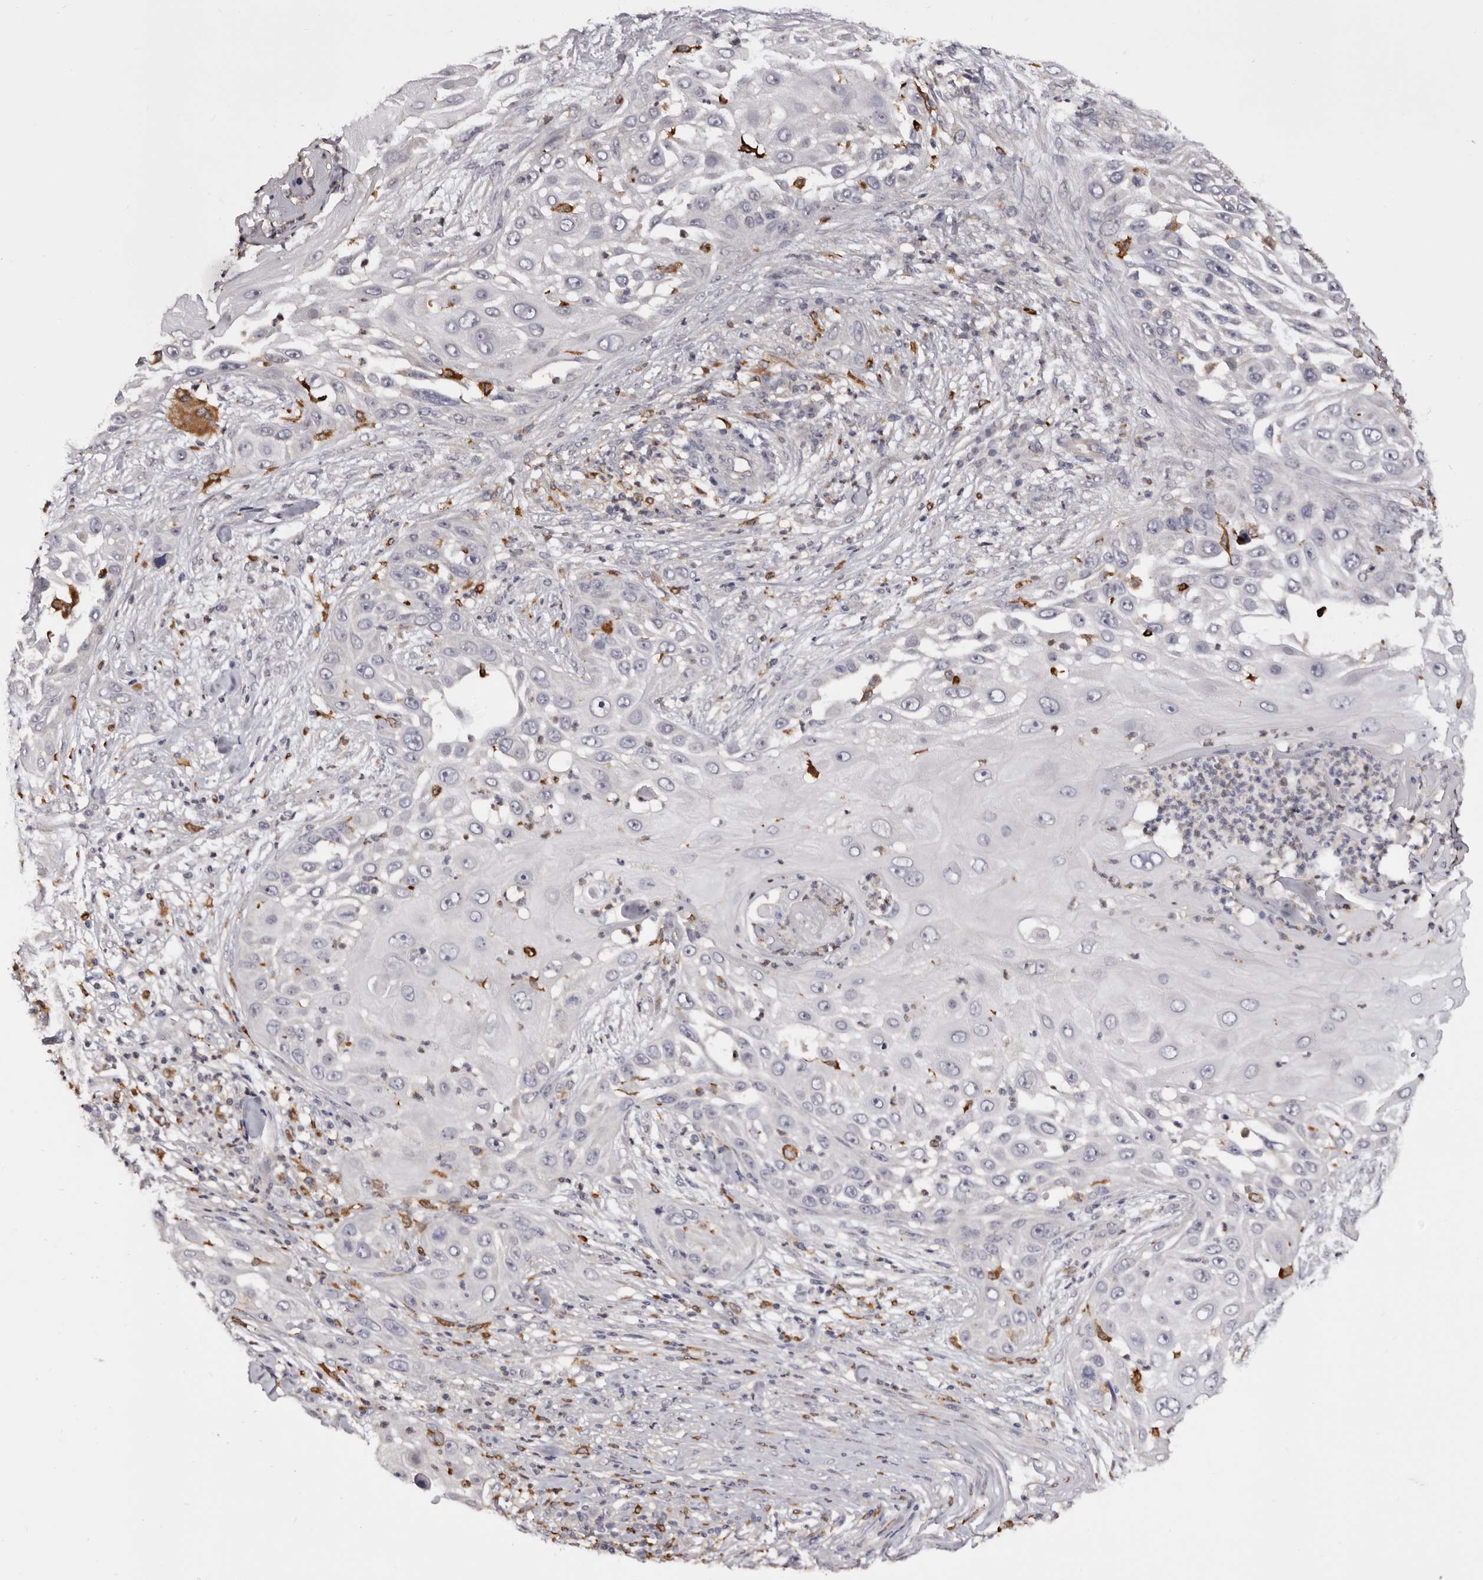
{"staining": {"intensity": "negative", "quantity": "none", "location": "none"}, "tissue": "skin cancer", "cell_type": "Tumor cells", "image_type": "cancer", "snomed": [{"axis": "morphology", "description": "Squamous cell carcinoma, NOS"}, {"axis": "topography", "description": "Skin"}], "caption": "This is an IHC photomicrograph of human squamous cell carcinoma (skin). There is no expression in tumor cells.", "gene": "TNNI1", "patient": {"sex": "female", "age": 44}}